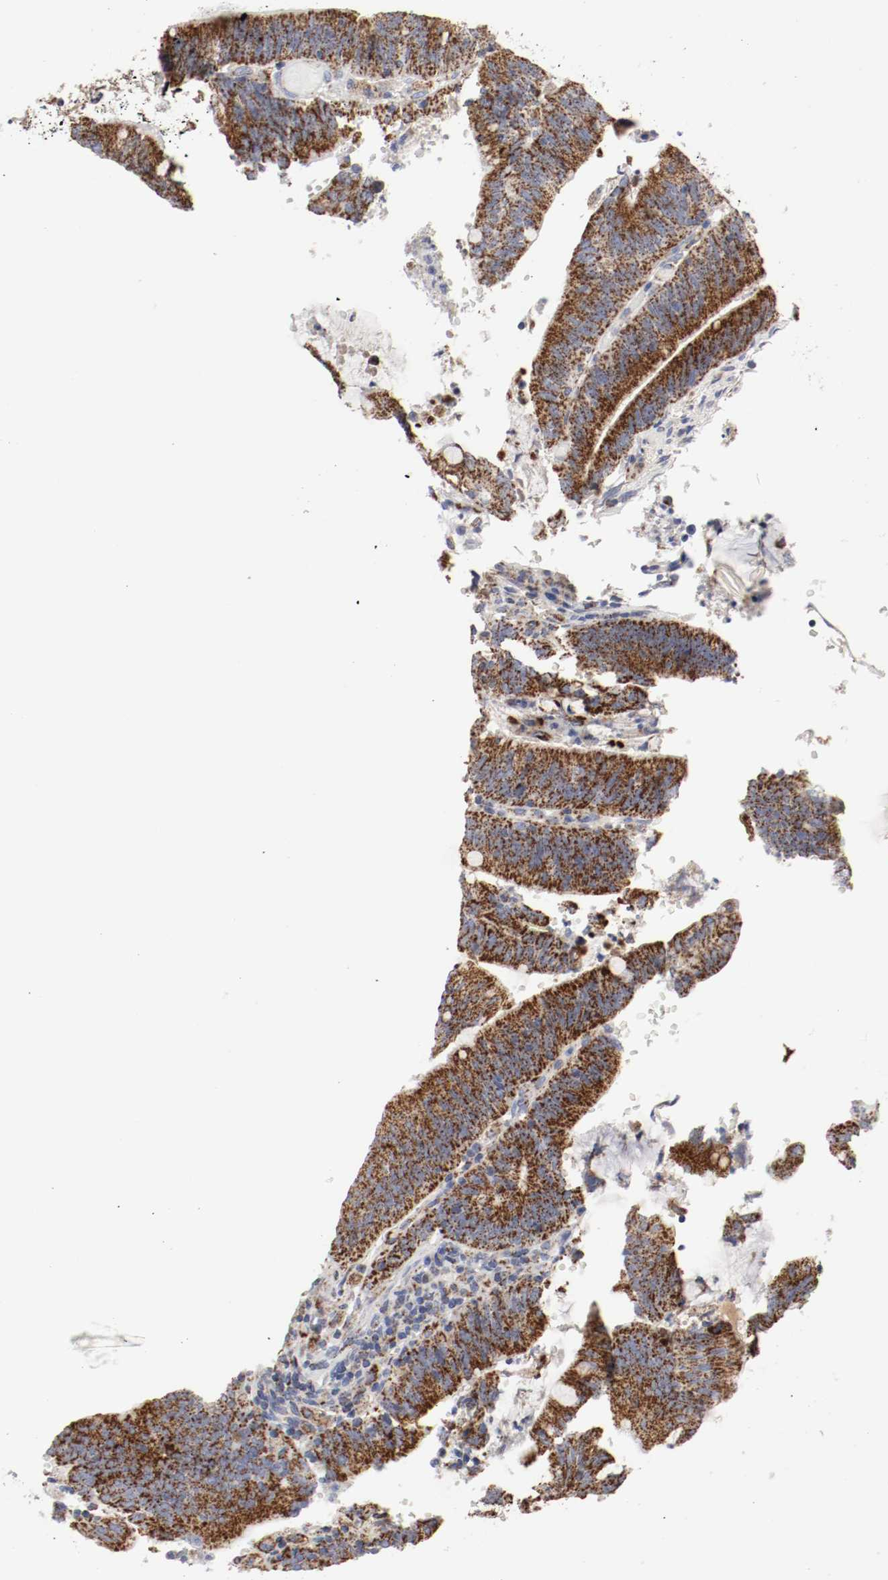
{"staining": {"intensity": "strong", "quantity": ">75%", "location": "cytoplasmic/membranous"}, "tissue": "colorectal cancer", "cell_type": "Tumor cells", "image_type": "cancer", "snomed": [{"axis": "morphology", "description": "Adenocarcinoma, NOS"}, {"axis": "topography", "description": "Rectum"}], "caption": "Adenocarcinoma (colorectal) stained for a protein (brown) exhibits strong cytoplasmic/membranous positive expression in approximately >75% of tumor cells.", "gene": "AFG3L2", "patient": {"sex": "female", "age": 66}}